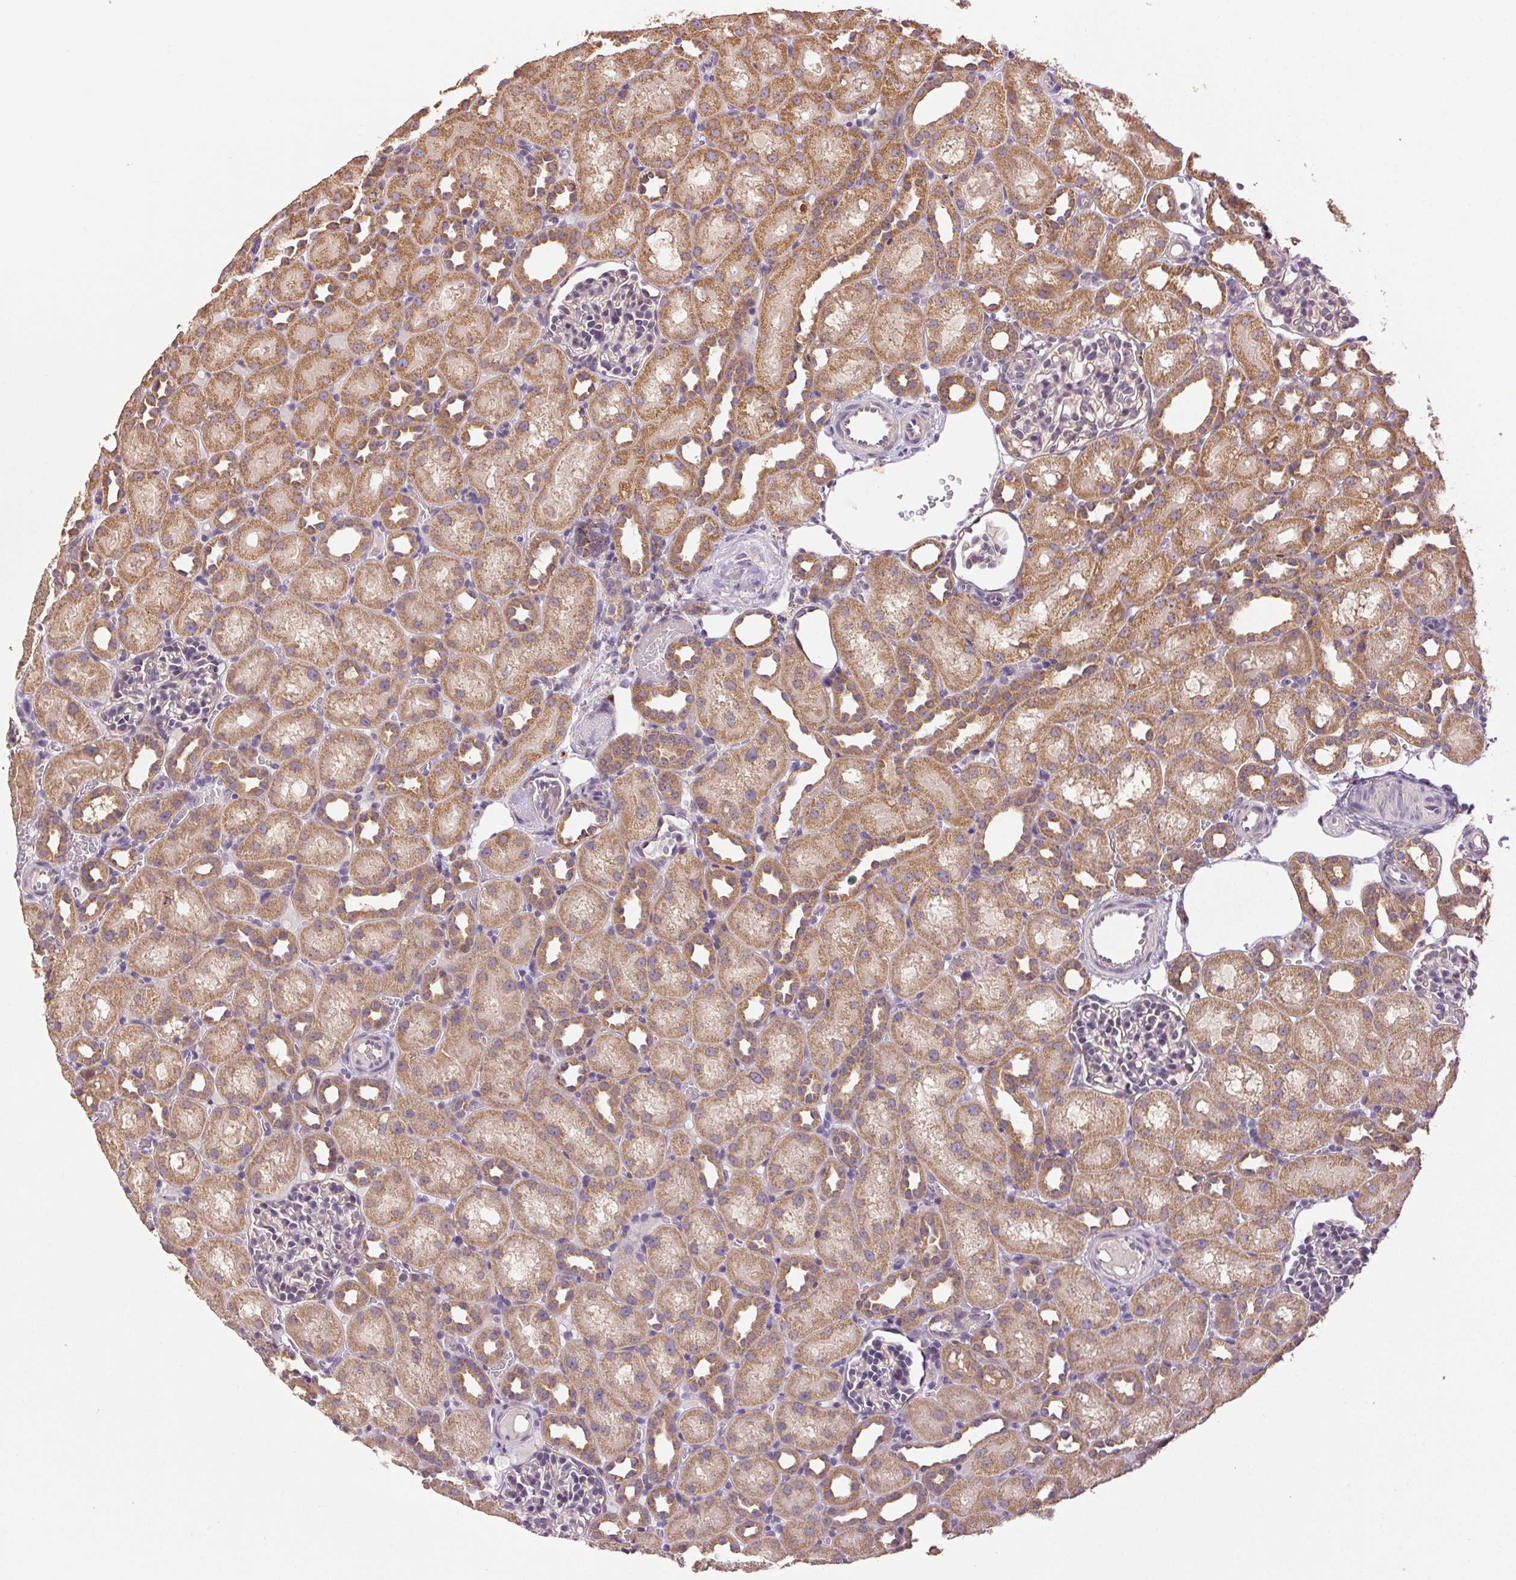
{"staining": {"intensity": "moderate", "quantity": "<25%", "location": "cytoplasmic/membranous"}, "tissue": "kidney", "cell_type": "Cells in glomeruli", "image_type": "normal", "snomed": [{"axis": "morphology", "description": "Normal tissue, NOS"}, {"axis": "topography", "description": "Kidney"}], "caption": "Protein staining of unremarkable kidney reveals moderate cytoplasmic/membranous staining in about <25% of cells in glomeruli.", "gene": "FNBP1L", "patient": {"sex": "male", "age": 1}}